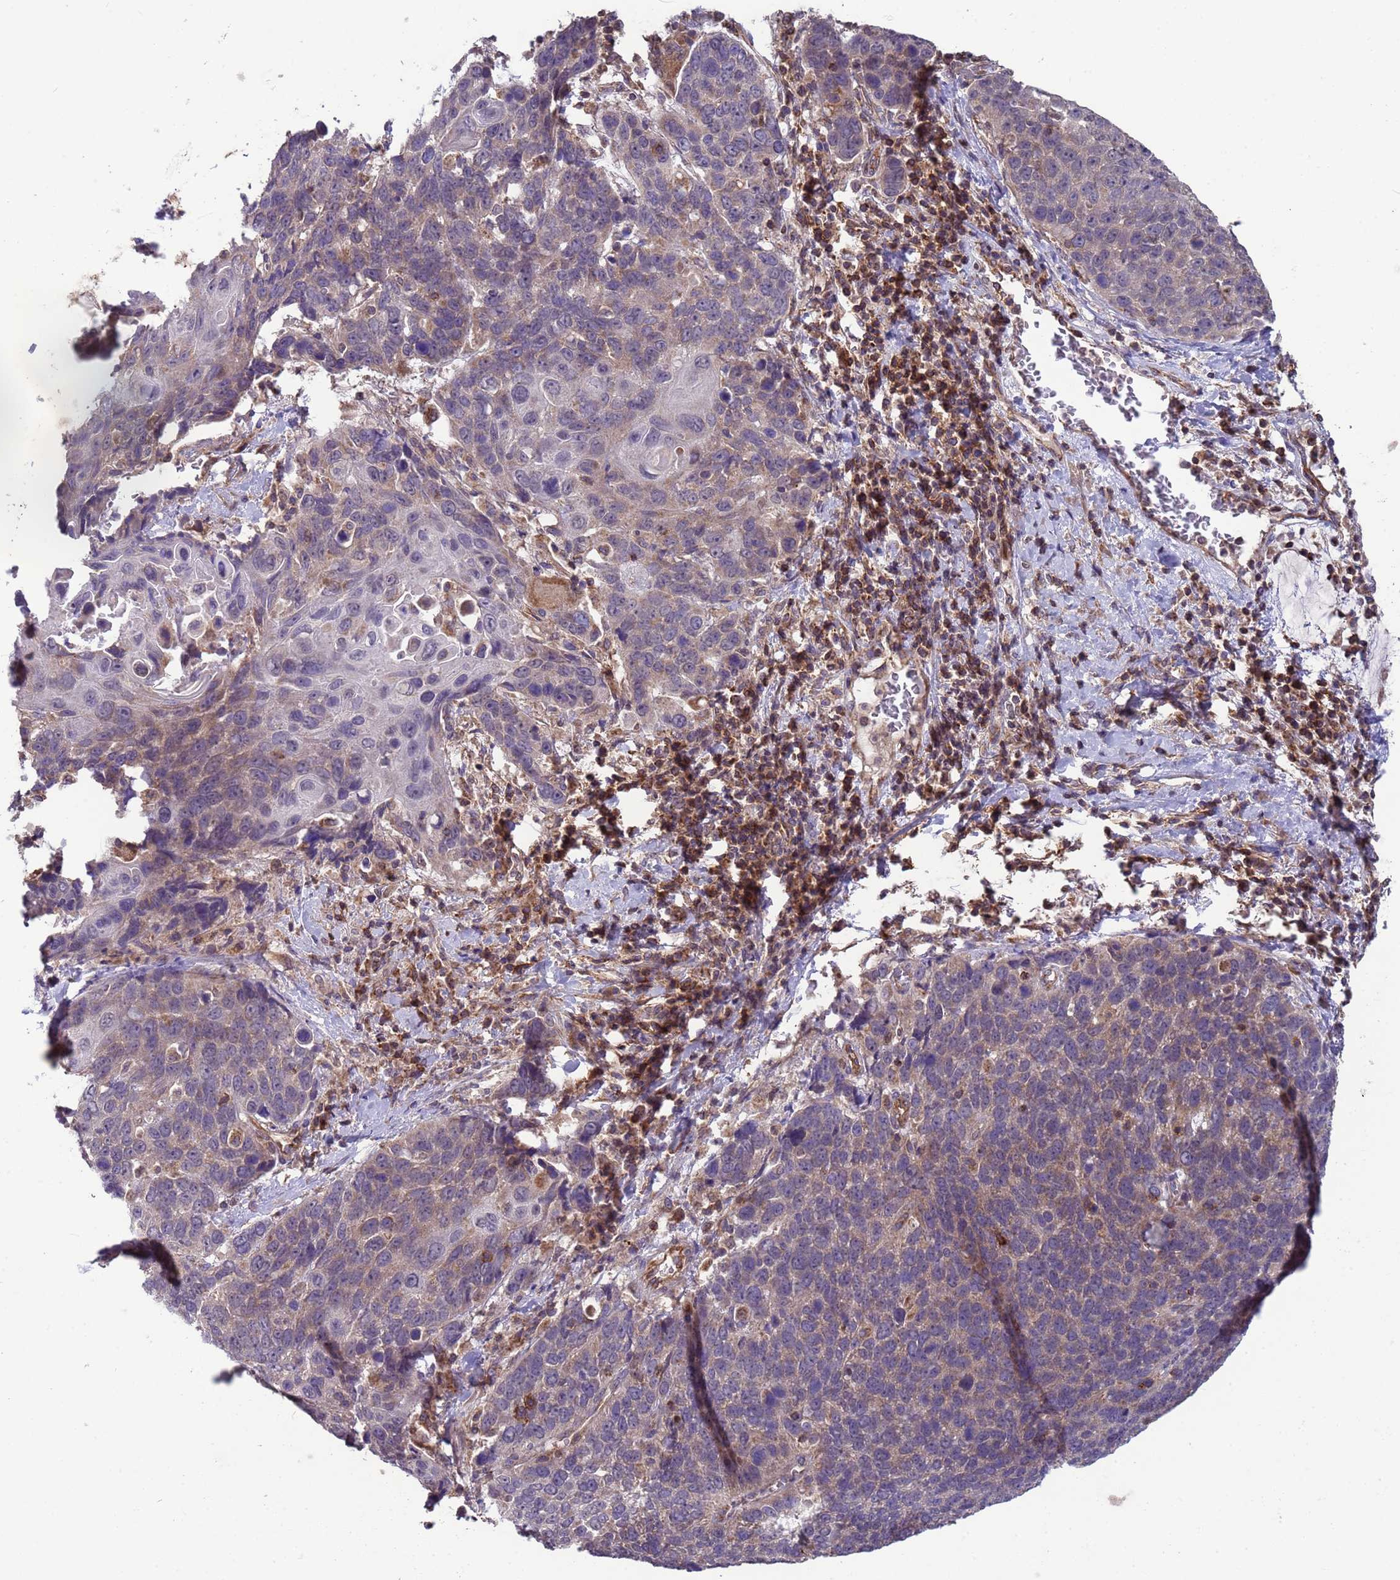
{"staining": {"intensity": "weak", "quantity": "25%-75%", "location": "cytoplasmic/membranous"}, "tissue": "lung cancer", "cell_type": "Tumor cells", "image_type": "cancer", "snomed": [{"axis": "morphology", "description": "Squamous cell carcinoma, NOS"}, {"axis": "topography", "description": "Lung"}], "caption": "Immunohistochemistry (IHC) of squamous cell carcinoma (lung) exhibits low levels of weak cytoplasmic/membranous staining in approximately 25%-75% of tumor cells.", "gene": "ACAD8", "patient": {"sex": "male", "age": 66}}